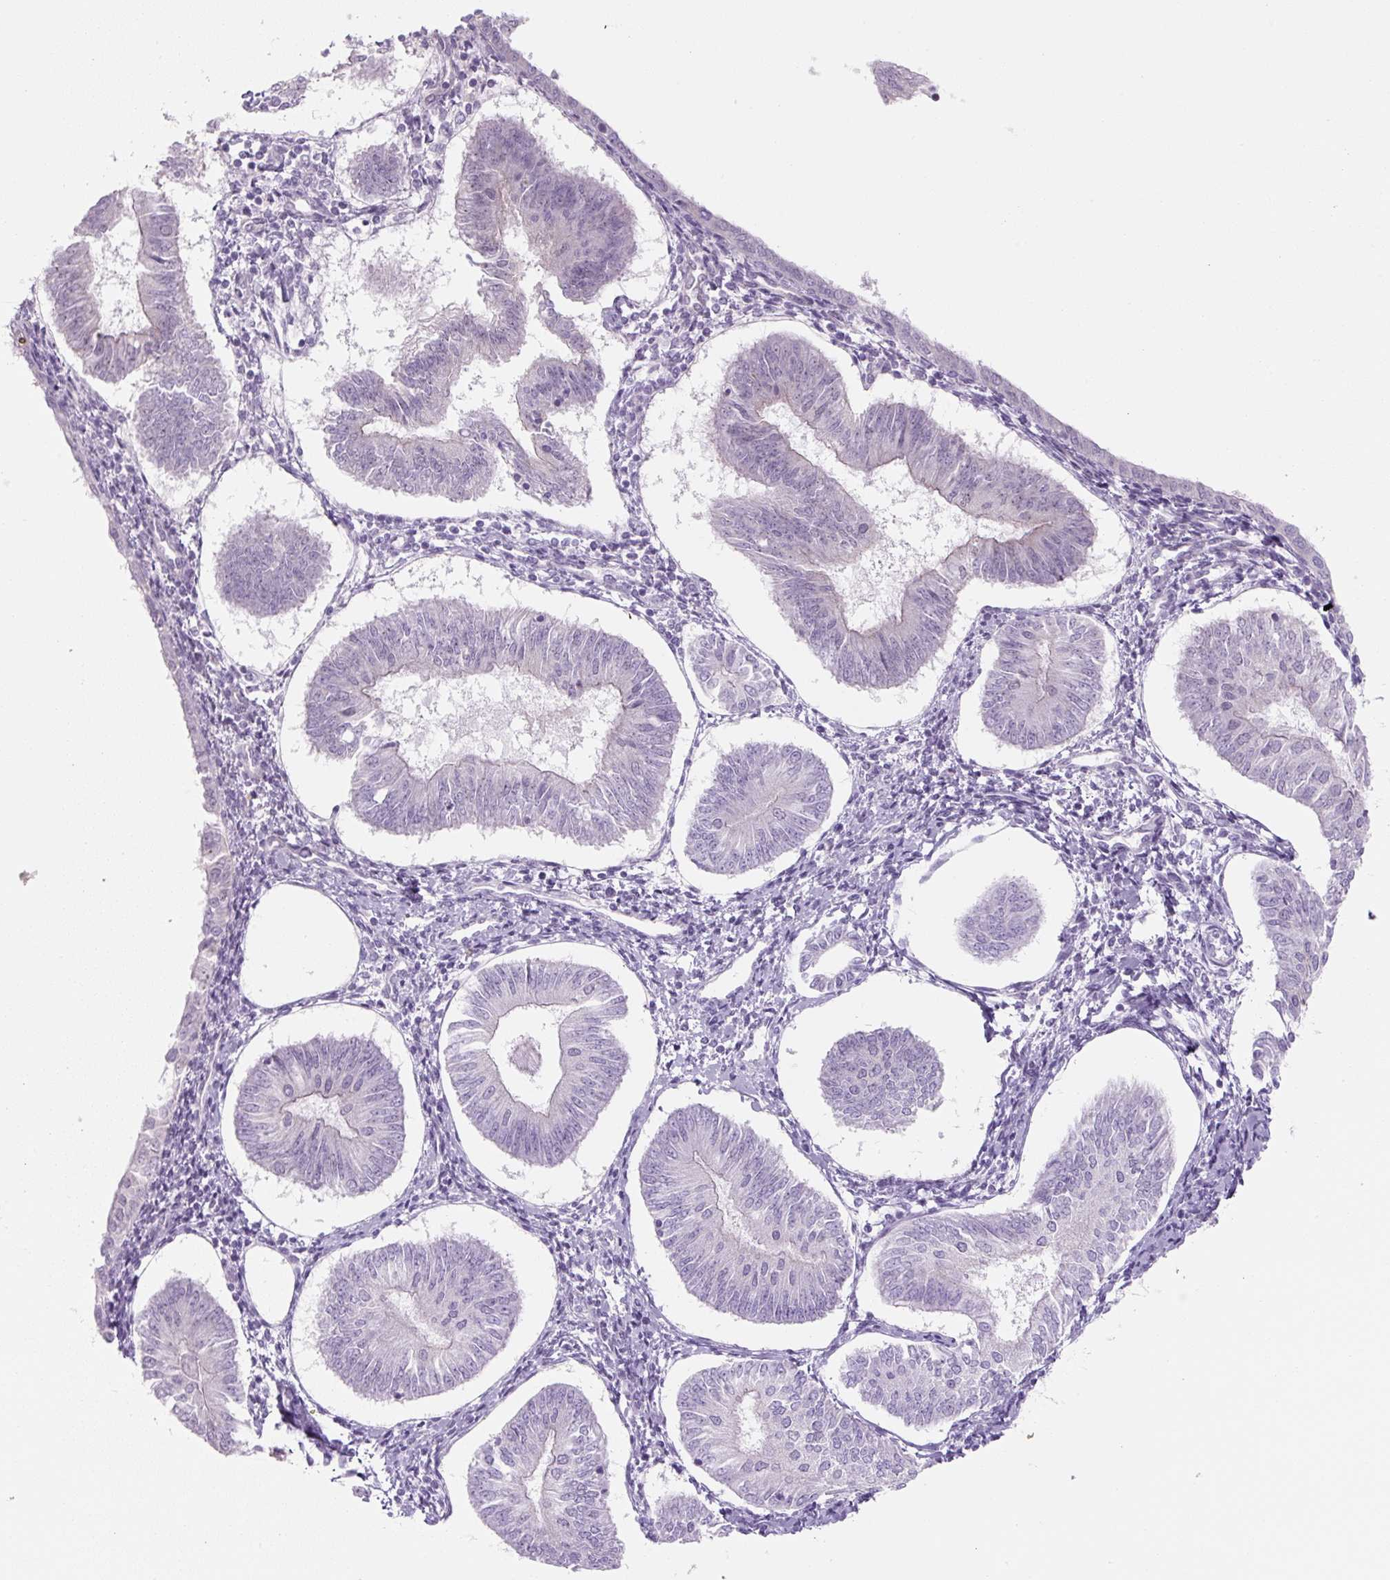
{"staining": {"intensity": "negative", "quantity": "none", "location": "none"}, "tissue": "endometrial cancer", "cell_type": "Tumor cells", "image_type": "cancer", "snomed": [{"axis": "morphology", "description": "Adenocarcinoma, NOS"}, {"axis": "topography", "description": "Endometrium"}], "caption": "Immunohistochemistry histopathology image of neoplastic tissue: endometrial cancer stained with DAB (3,3'-diaminobenzidine) exhibits no significant protein staining in tumor cells.", "gene": "PRM1", "patient": {"sex": "female", "age": 58}}